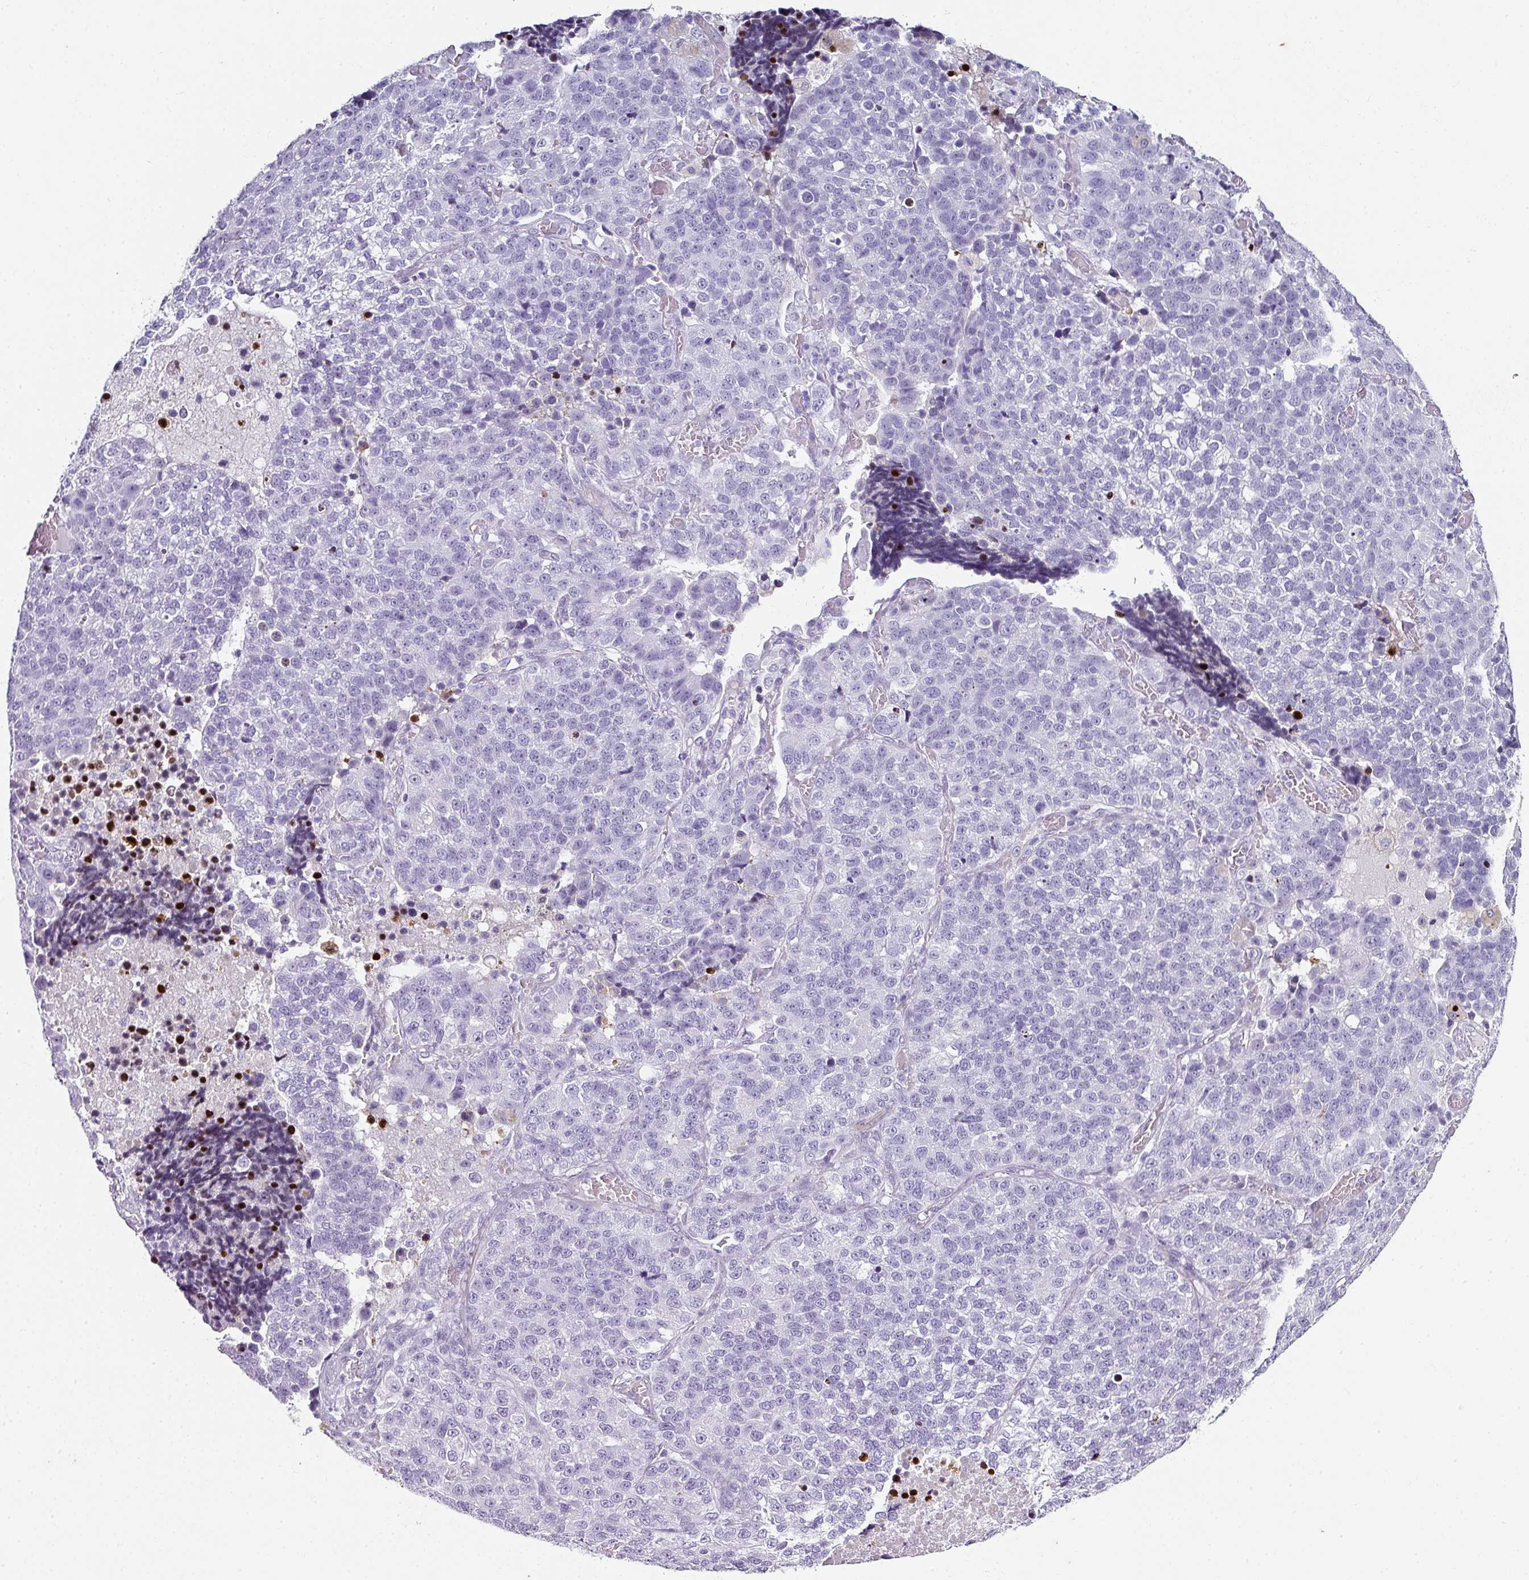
{"staining": {"intensity": "negative", "quantity": "none", "location": "none"}, "tissue": "lung cancer", "cell_type": "Tumor cells", "image_type": "cancer", "snomed": [{"axis": "morphology", "description": "Adenocarcinoma, NOS"}, {"axis": "topography", "description": "Lung"}], "caption": "The image exhibits no staining of tumor cells in lung cancer.", "gene": "TRA2A", "patient": {"sex": "male", "age": 49}}